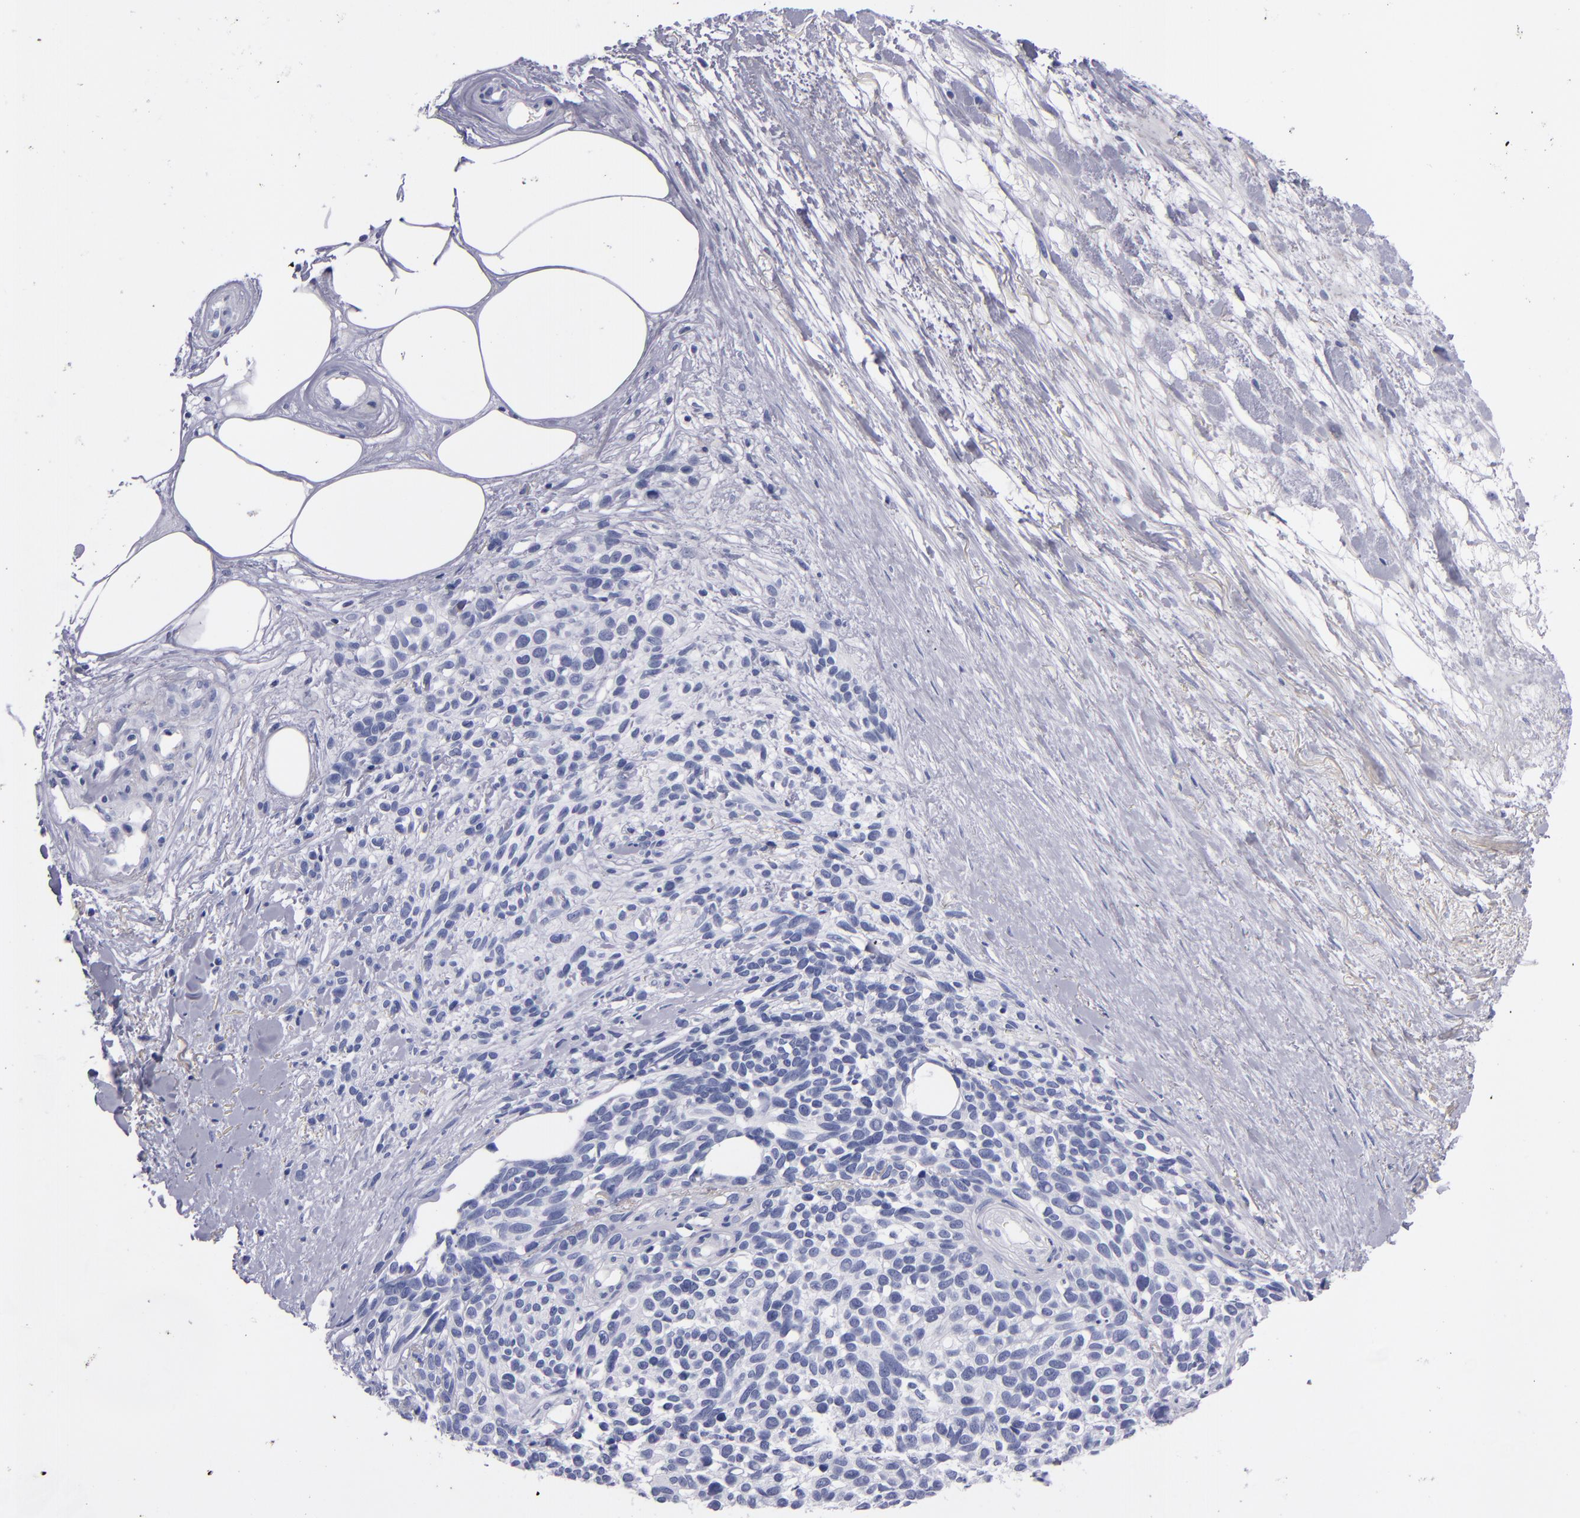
{"staining": {"intensity": "negative", "quantity": "none", "location": "none"}, "tissue": "melanoma", "cell_type": "Tumor cells", "image_type": "cancer", "snomed": [{"axis": "morphology", "description": "Malignant melanoma, NOS"}, {"axis": "topography", "description": "Skin"}], "caption": "There is no significant positivity in tumor cells of melanoma.", "gene": "CD38", "patient": {"sex": "female", "age": 85}}